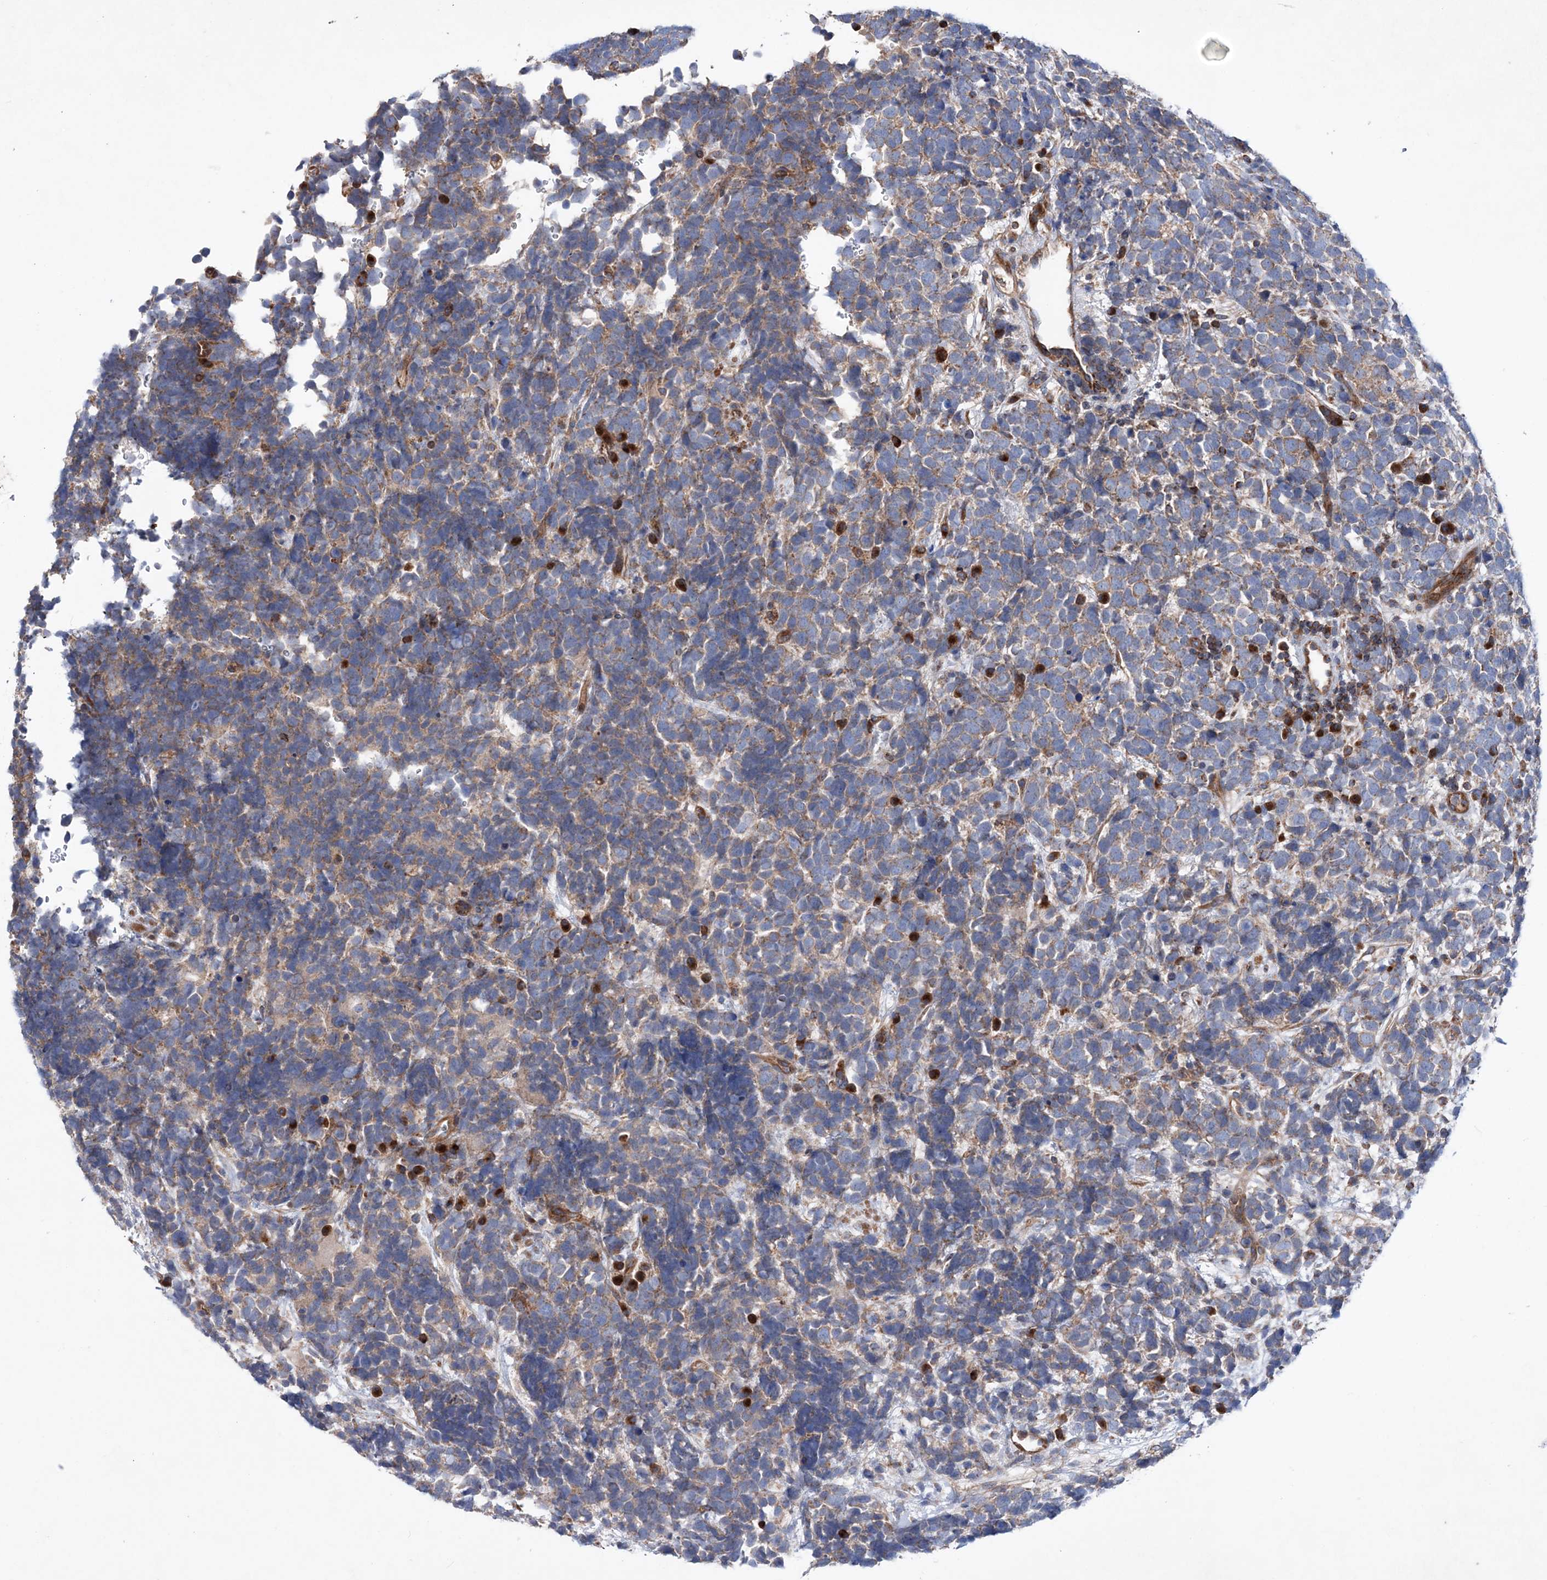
{"staining": {"intensity": "weak", "quantity": ">75%", "location": "cytoplasmic/membranous"}, "tissue": "urothelial cancer", "cell_type": "Tumor cells", "image_type": "cancer", "snomed": [{"axis": "morphology", "description": "Urothelial carcinoma, High grade"}, {"axis": "topography", "description": "Urinary bladder"}], "caption": "DAB immunohistochemical staining of high-grade urothelial carcinoma shows weak cytoplasmic/membranous protein positivity in about >75% of tumor cells.", "gene": "NGLY1", "patient": {"sex": "female", "age": 82}}